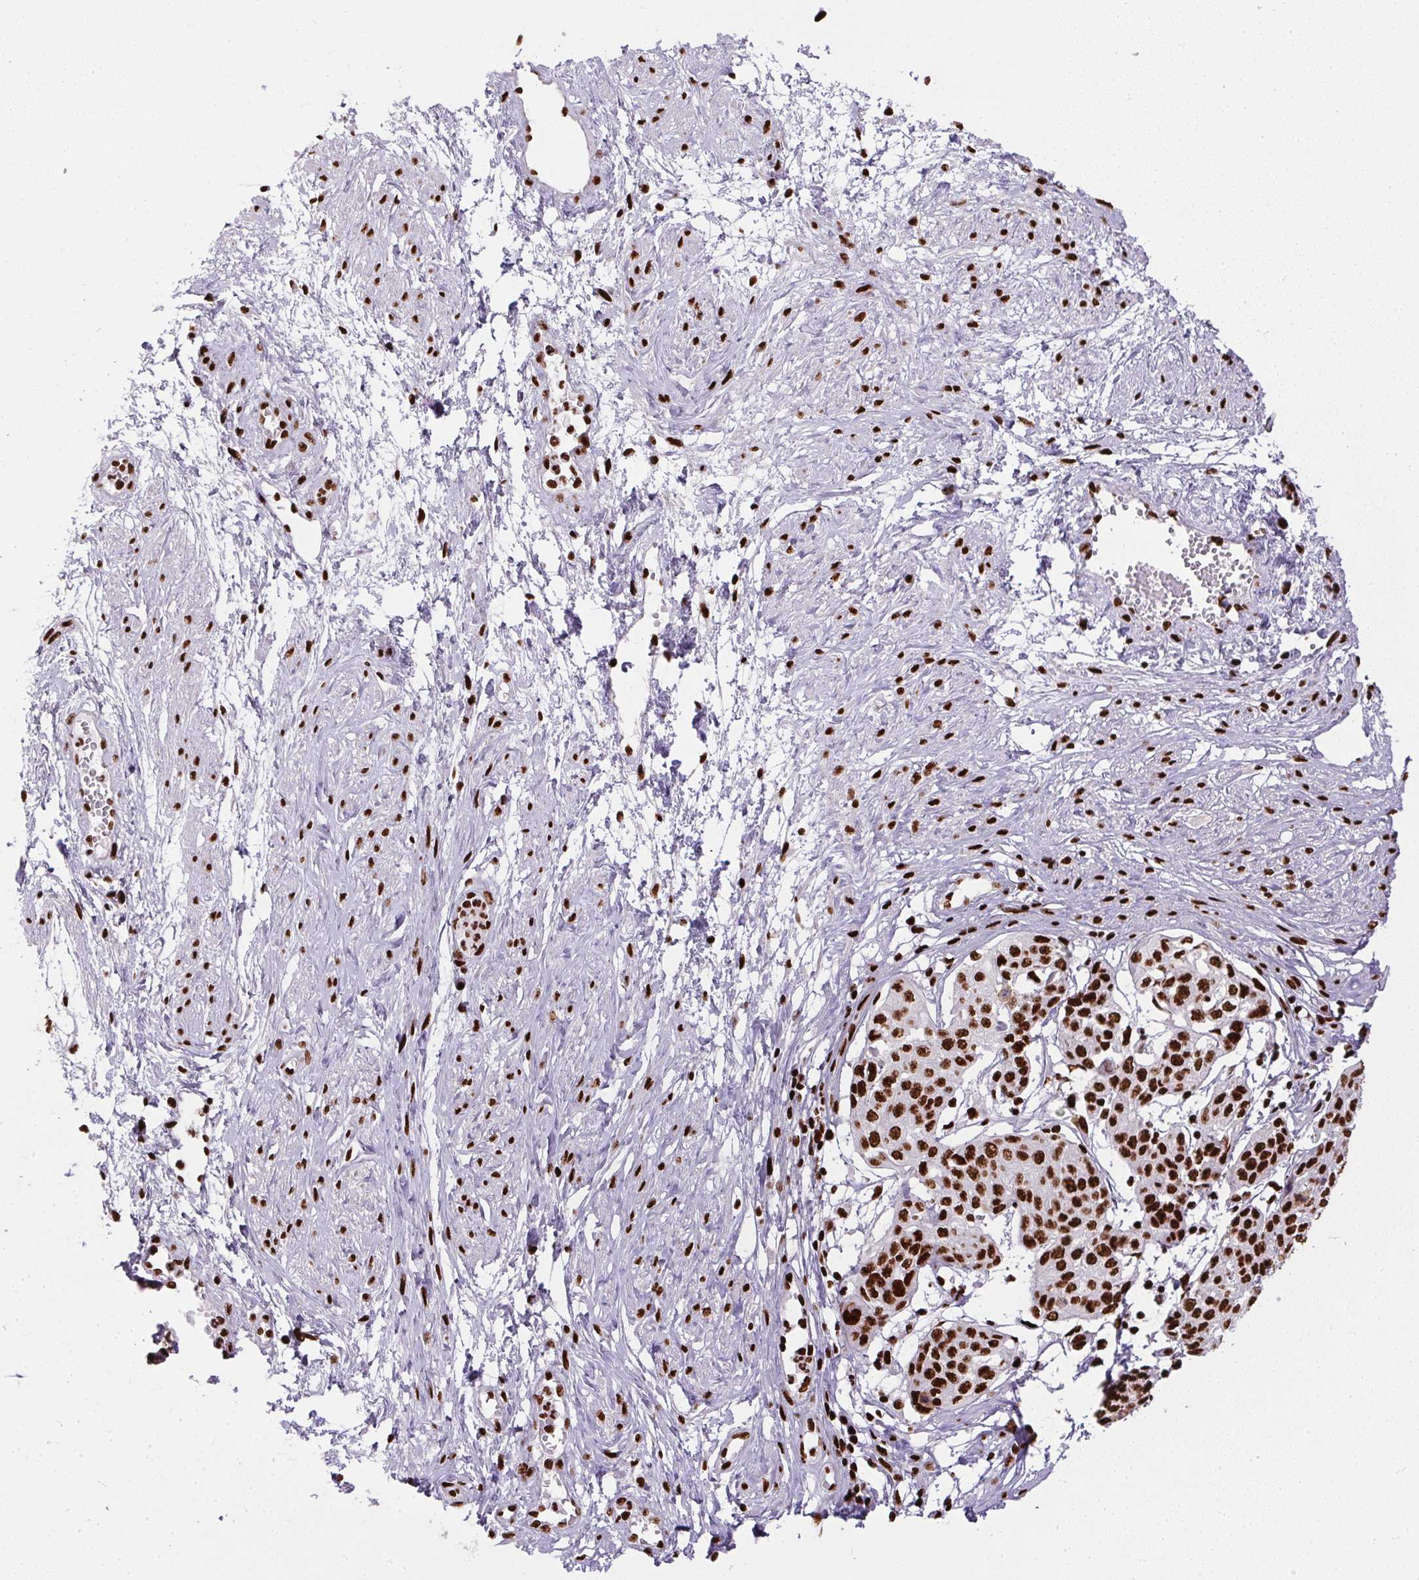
{"staining": {"intensity": "strong", "quantity": ">75%", "location": "nuclear"}, "tissue": "cervical cancer", "cell_type": "Tumor cells", "image_type": "cancer", "snomed": [{"axis": "morphology", "description": "Squamous cell carcinoma, NOS"}, {"axis": "topography", "description": "Cervix"}], "caption": "Immunohistochemical staining of cervical squamous cell carcinoma displays high levels of strong nuclear positivity in about >75% of tumor cells.", "gene": "PAGE3", "patient": {"sex": "female", "age": 34}}